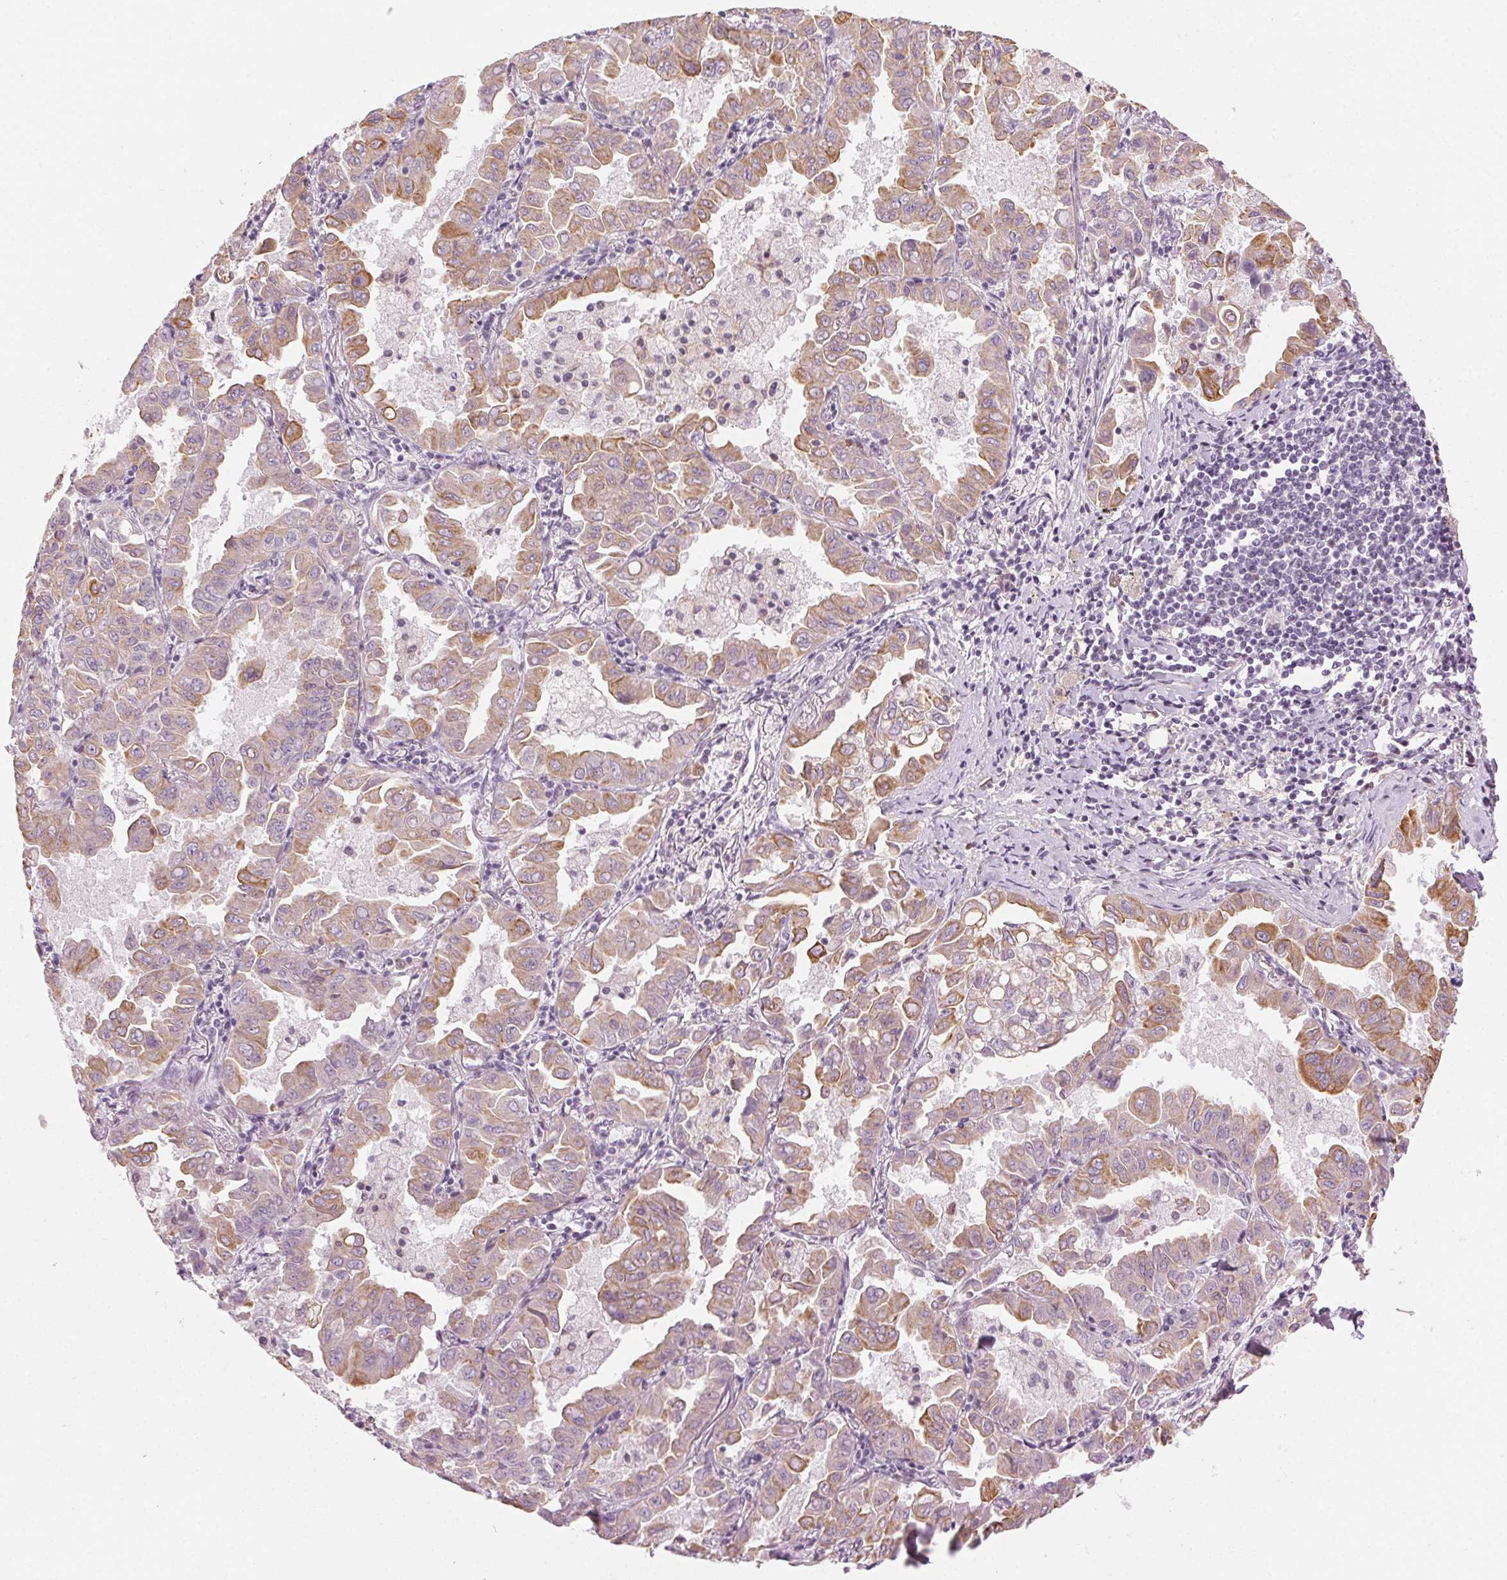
{"staining": {"intensity": "weak", "quantity": "25%-75%", "location": "cytoplasmic/membranous"}, "tissue": "lung cancer", "cell_type": "Tumor cells", "image_type": "cancer", "snomed": [{"axis": "morphology", "description": "Adenocarcinoma, NOS"}, {"axis": "topography", "description": "Lung"}], "caption": "About 25%-75% of tumor cells in human lung adenocarcinoma demonstrate weak cytoplasmic/membranous protein staining as visualized by brown immunohistochemical staining.", "gene": "AIF1L", "patient": {"sex": "male", "age": 64}}